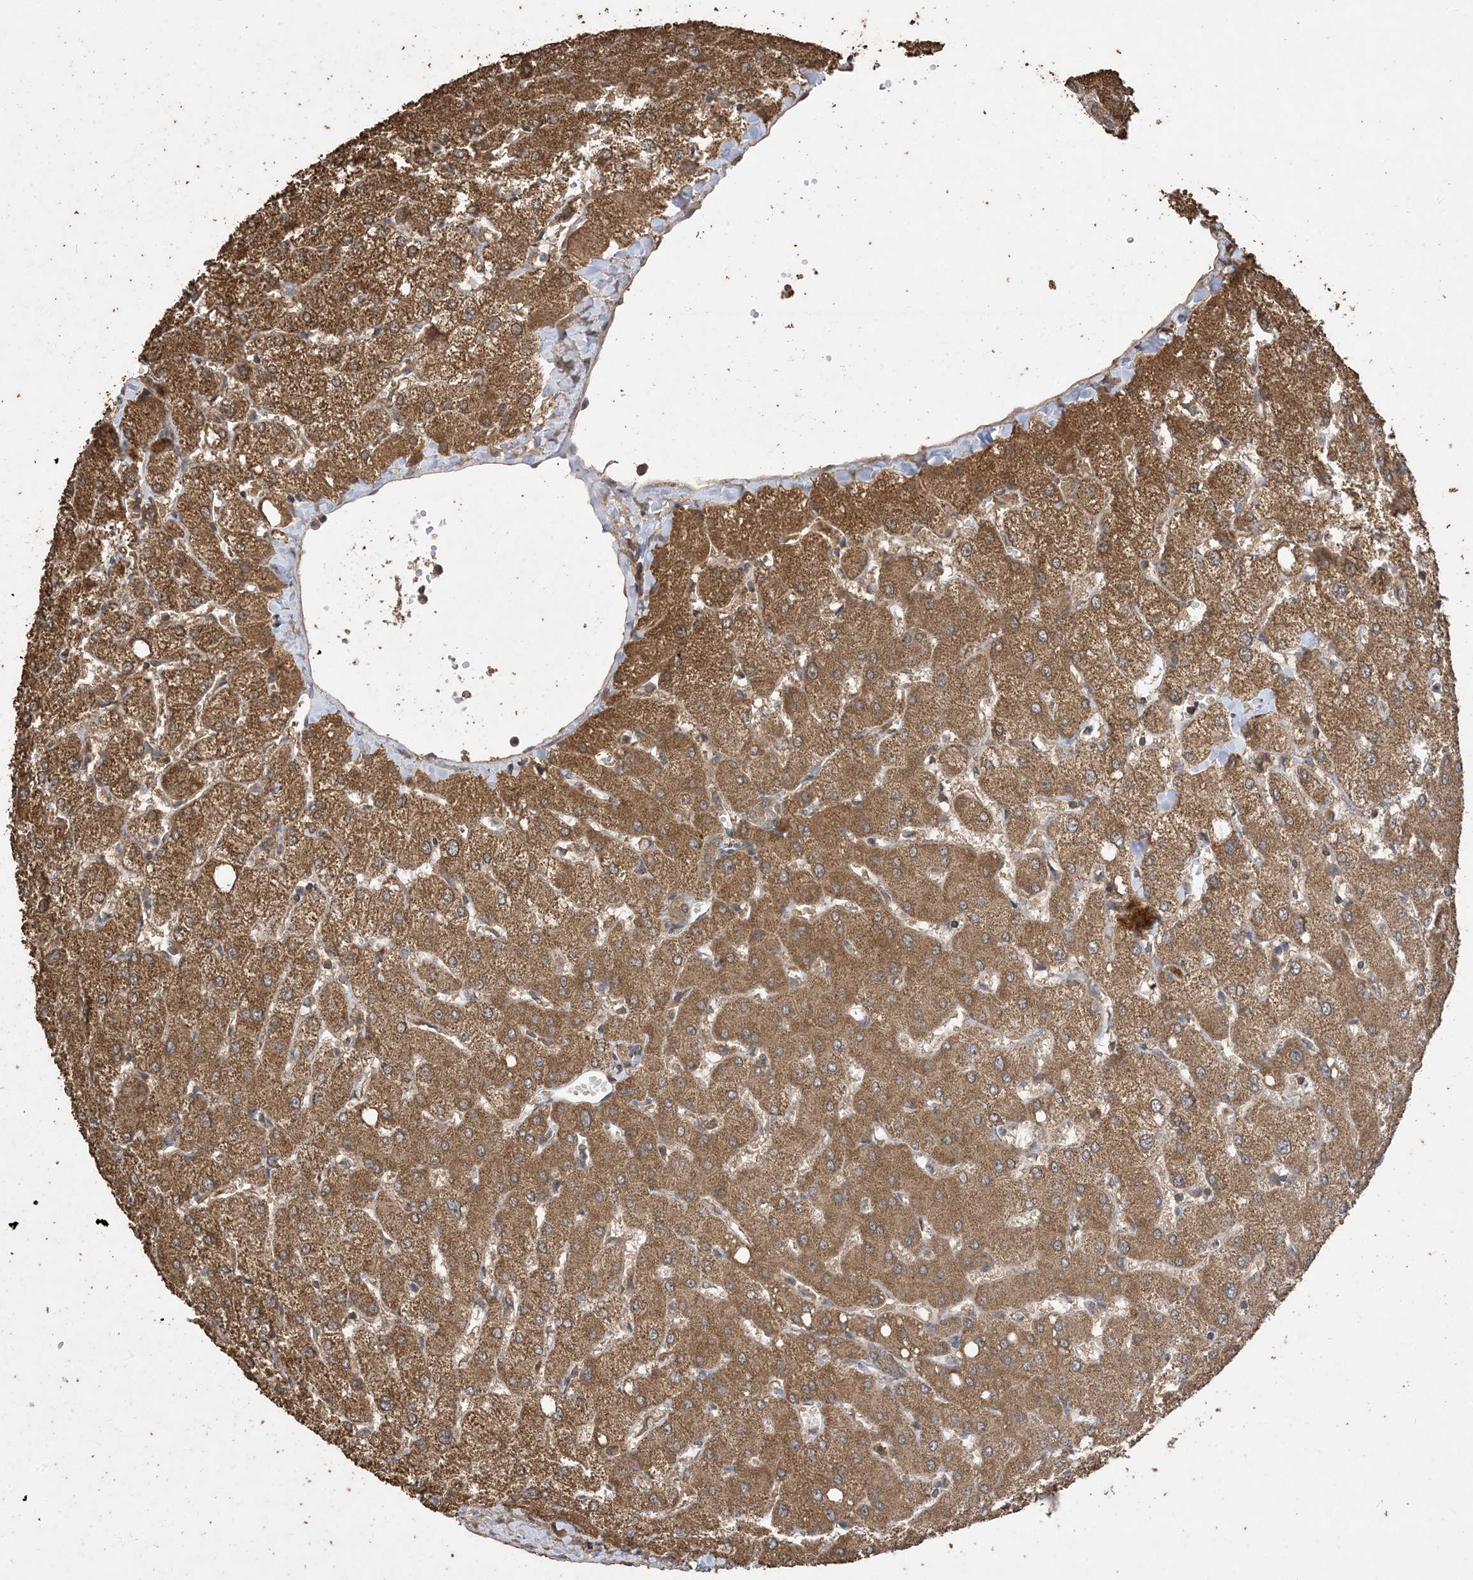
{"staining": {"intensity": "moderate", "quantity": ">75%", "location": "cytoplasmic/membranous"}, "tissue": "liver", "cell_type": "Cholangiocytes", "image_type": "normal", "snomed": [{"axis": "morphology", "description": "Normal tissue, NOS"}, {"axis": "topography", "description": "Liver"}], "caption": "DAB (3,3'-diaminobenzidine) immunohistochemical staining of unremarkable human liver exhibits moderate cytoplasmic/membranous protein expression in about >75% of cholangiocytes.", "gene": "ZKSCAN5", "patient": {"sex": "female", "age": 54}}